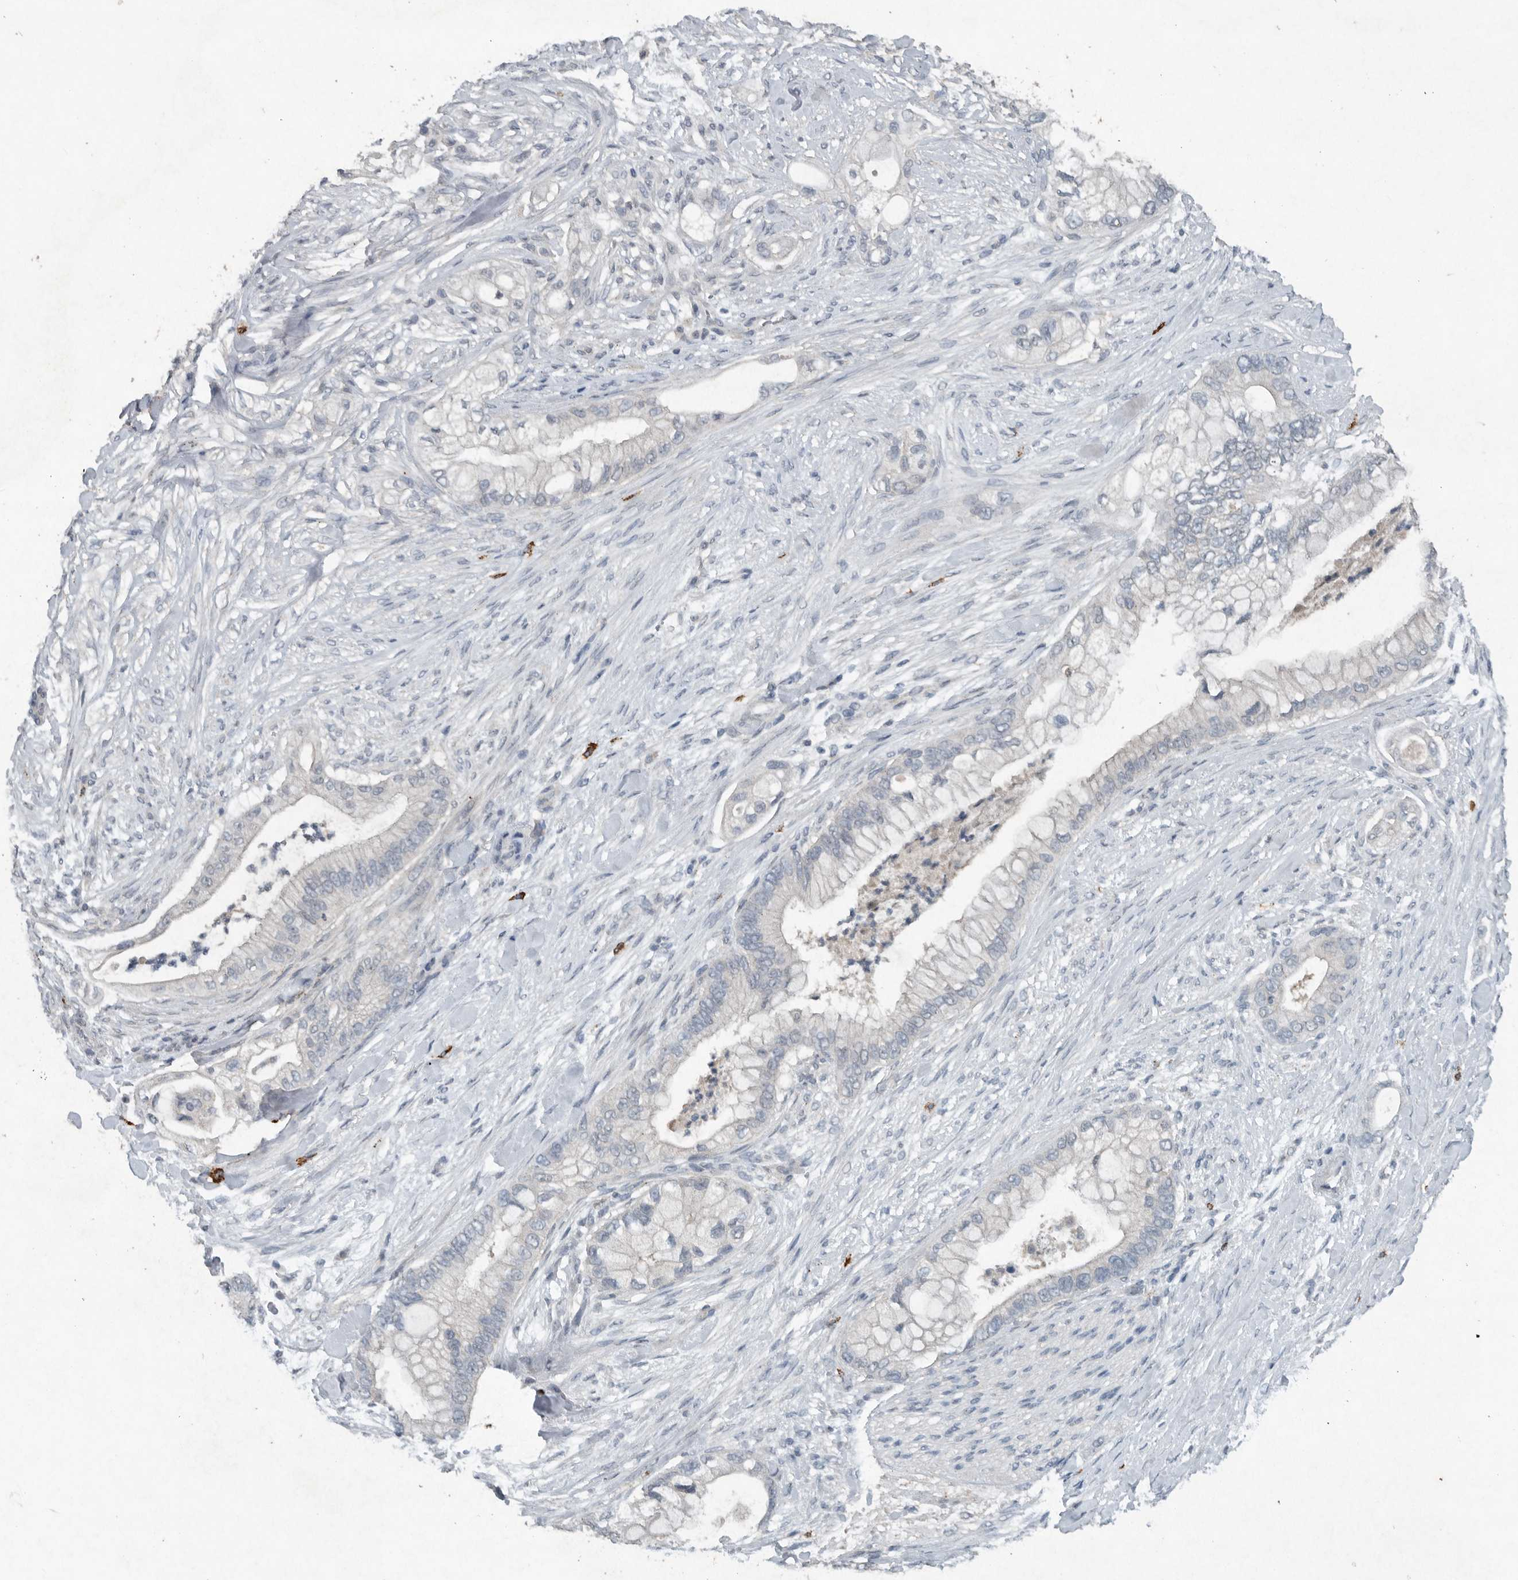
{"staining": {"intensity": "negative", "quantity": "none", "location": "none"}, "tissue": "pancreatic cancer", "cell_type": "Tumor cells", "image_type": "cancer", "snomed": [{"axis": "morphology", "description": "Adenocarcinoma, NOS"}, {"axis": "topography", "description": "Pancreas"}], "caption": "The histopathology image shows no staining of tumor cells in pancreatic cancer (adenocarcinoma).", "gene": "IL20", "patient": {"sex": "male", "age": 53}}